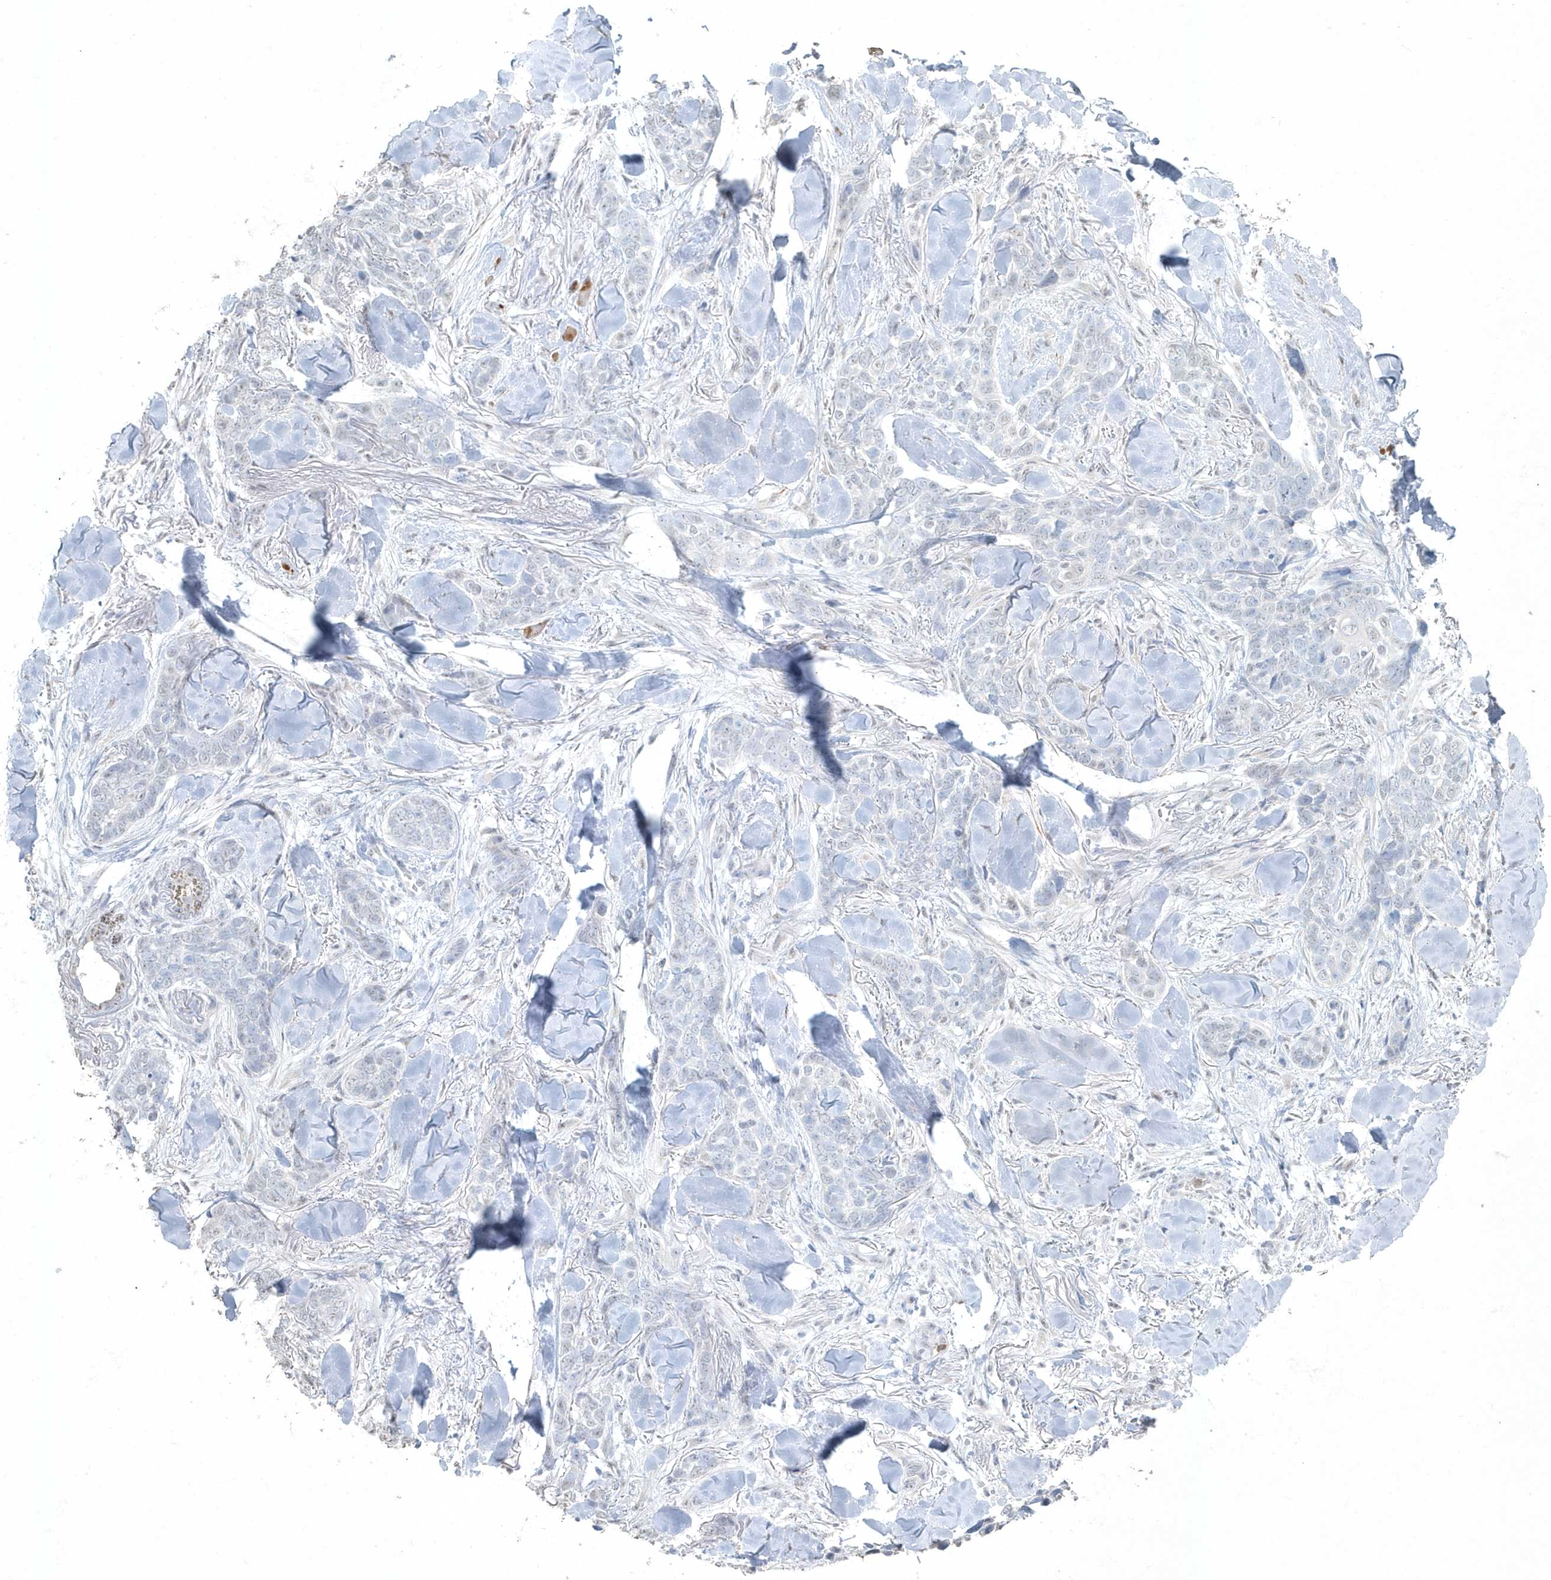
{"staining": {"intensity": "negative", "quantity": "none", "location": "none"}, "tissue": "skin cancer", "cell_type": "Tumor cells", "image_type": "cancer", "snomed": [{"axis": "morphology", "description": "Basal cell carcinoma"}, {"axis": "topography", "description": "Skin"}], "caption": "Skin cancer (basal cell carcinoma) stained for a protein using immunohistochemistry (IHC) exhibits no staining tumor cells.", "gene": "MYOT", "patient": {"sex": "female", "age": 82}}